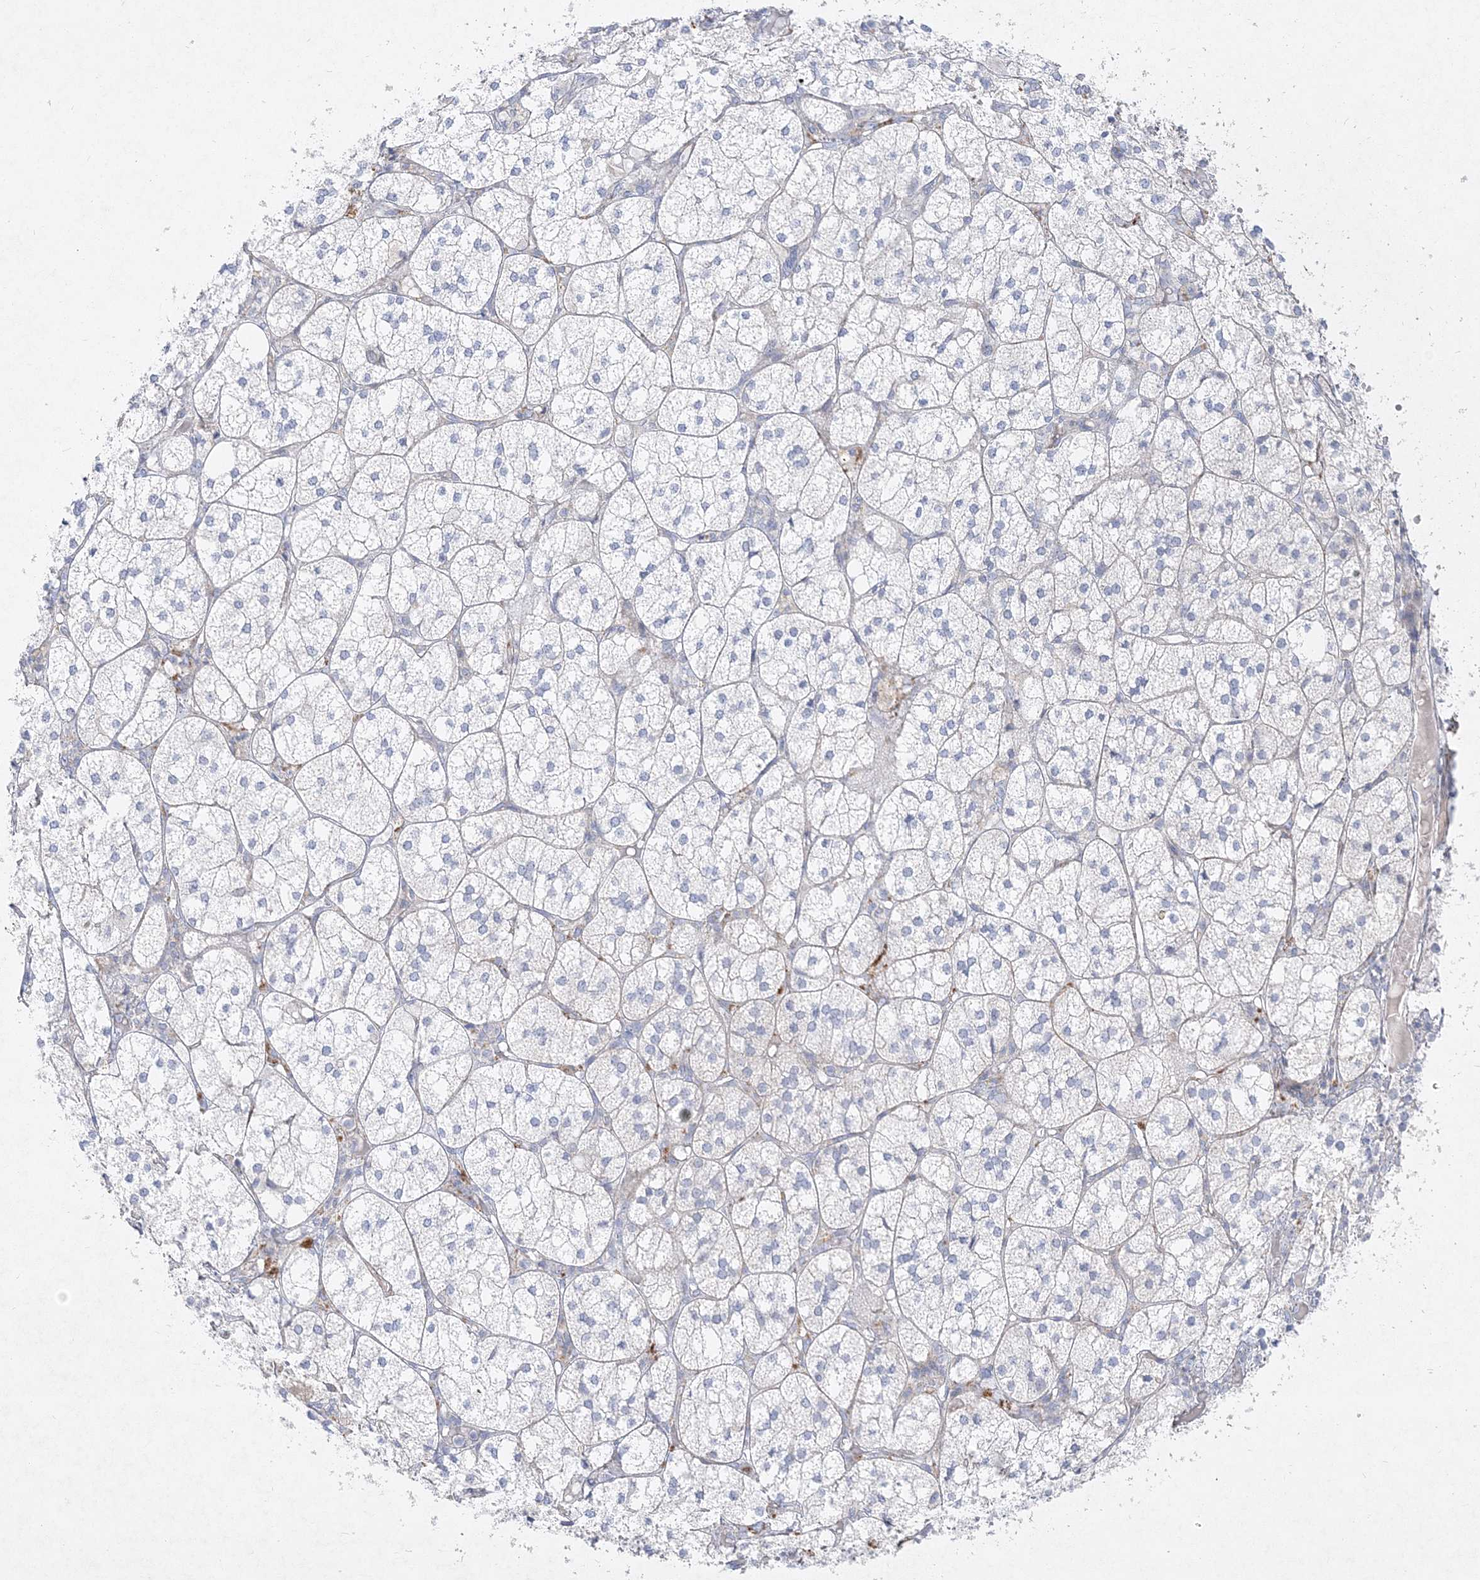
{"staining": {"intensity": "negative", "quantity": "none", "location": "none"}, "tissue": "adrenal gland", "cell_type": "Glandular cells", "image_type": "normal", "snomed": [{"axis": "morphology", "description": "Normal tissue, NOS"}, {"axis": "topography", "description": "Adrenal gland"}], "caption": "Adrenal gland stained for a protein using immunohistochemistry (IHC) shows no positivity glandular cells.", "gene": "GPAT2", "patient": {"sex": "female", "age": 61}}